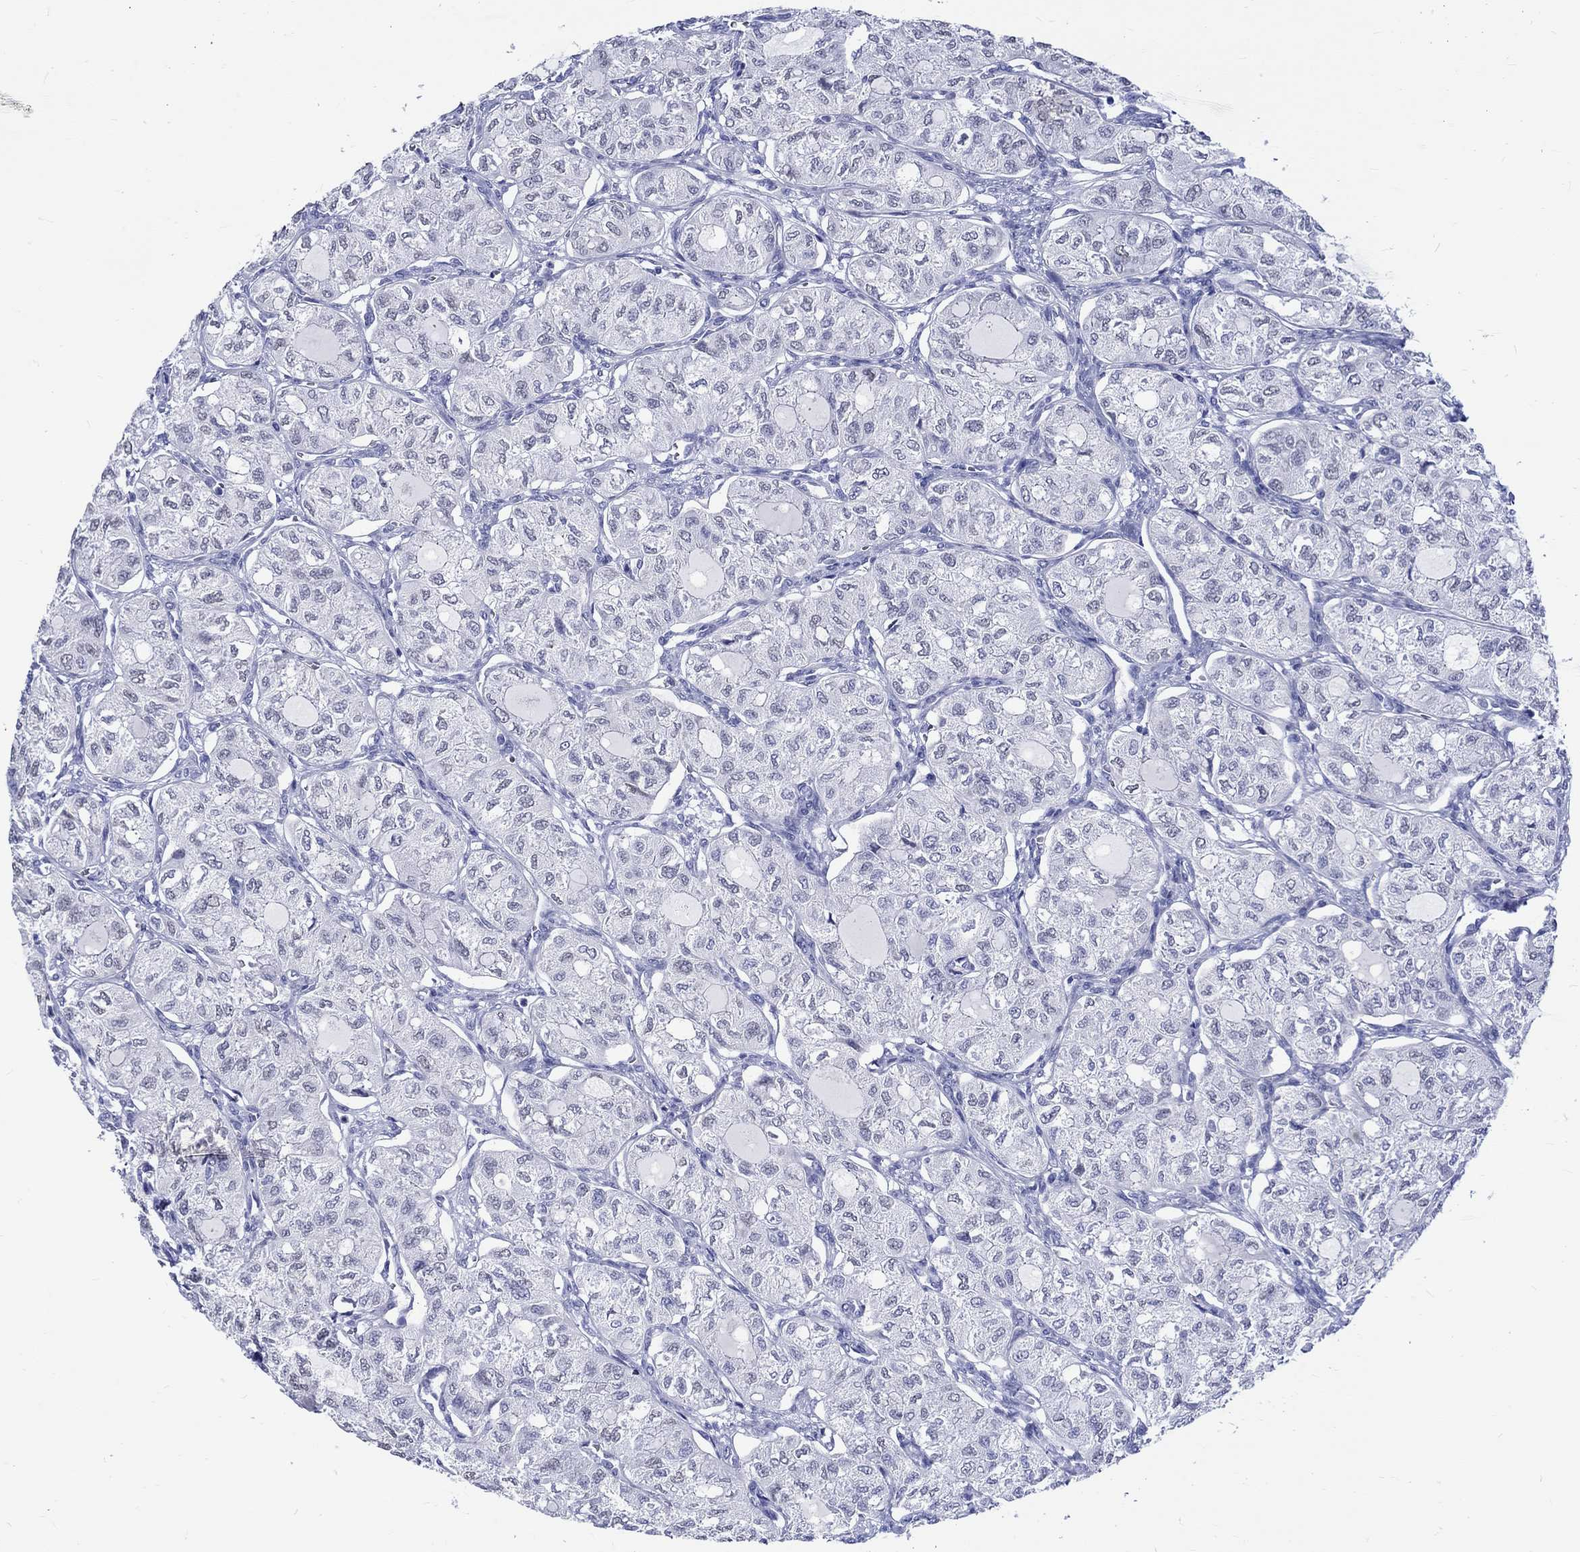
{"staining": {"intensity": "negative", "quantity": "none", "location": "none"}, "tissue": "thyroid cancer", "cell_type": "Tumor cells", "image_type": "cancer", "snomed": [{"axis": "morphology", "description": "Follicular adenoma carcinoma, NOS"}, {"axis": "topography", "description": "Thyroid gland"}], "caption": "This is an IHC photomicrograph of human follicular adenoma carcinoma (thyroid). There is no positivity in tumor cells.", "gene": "SH2D7", "patient": {"sex": "male", "age": 75}}